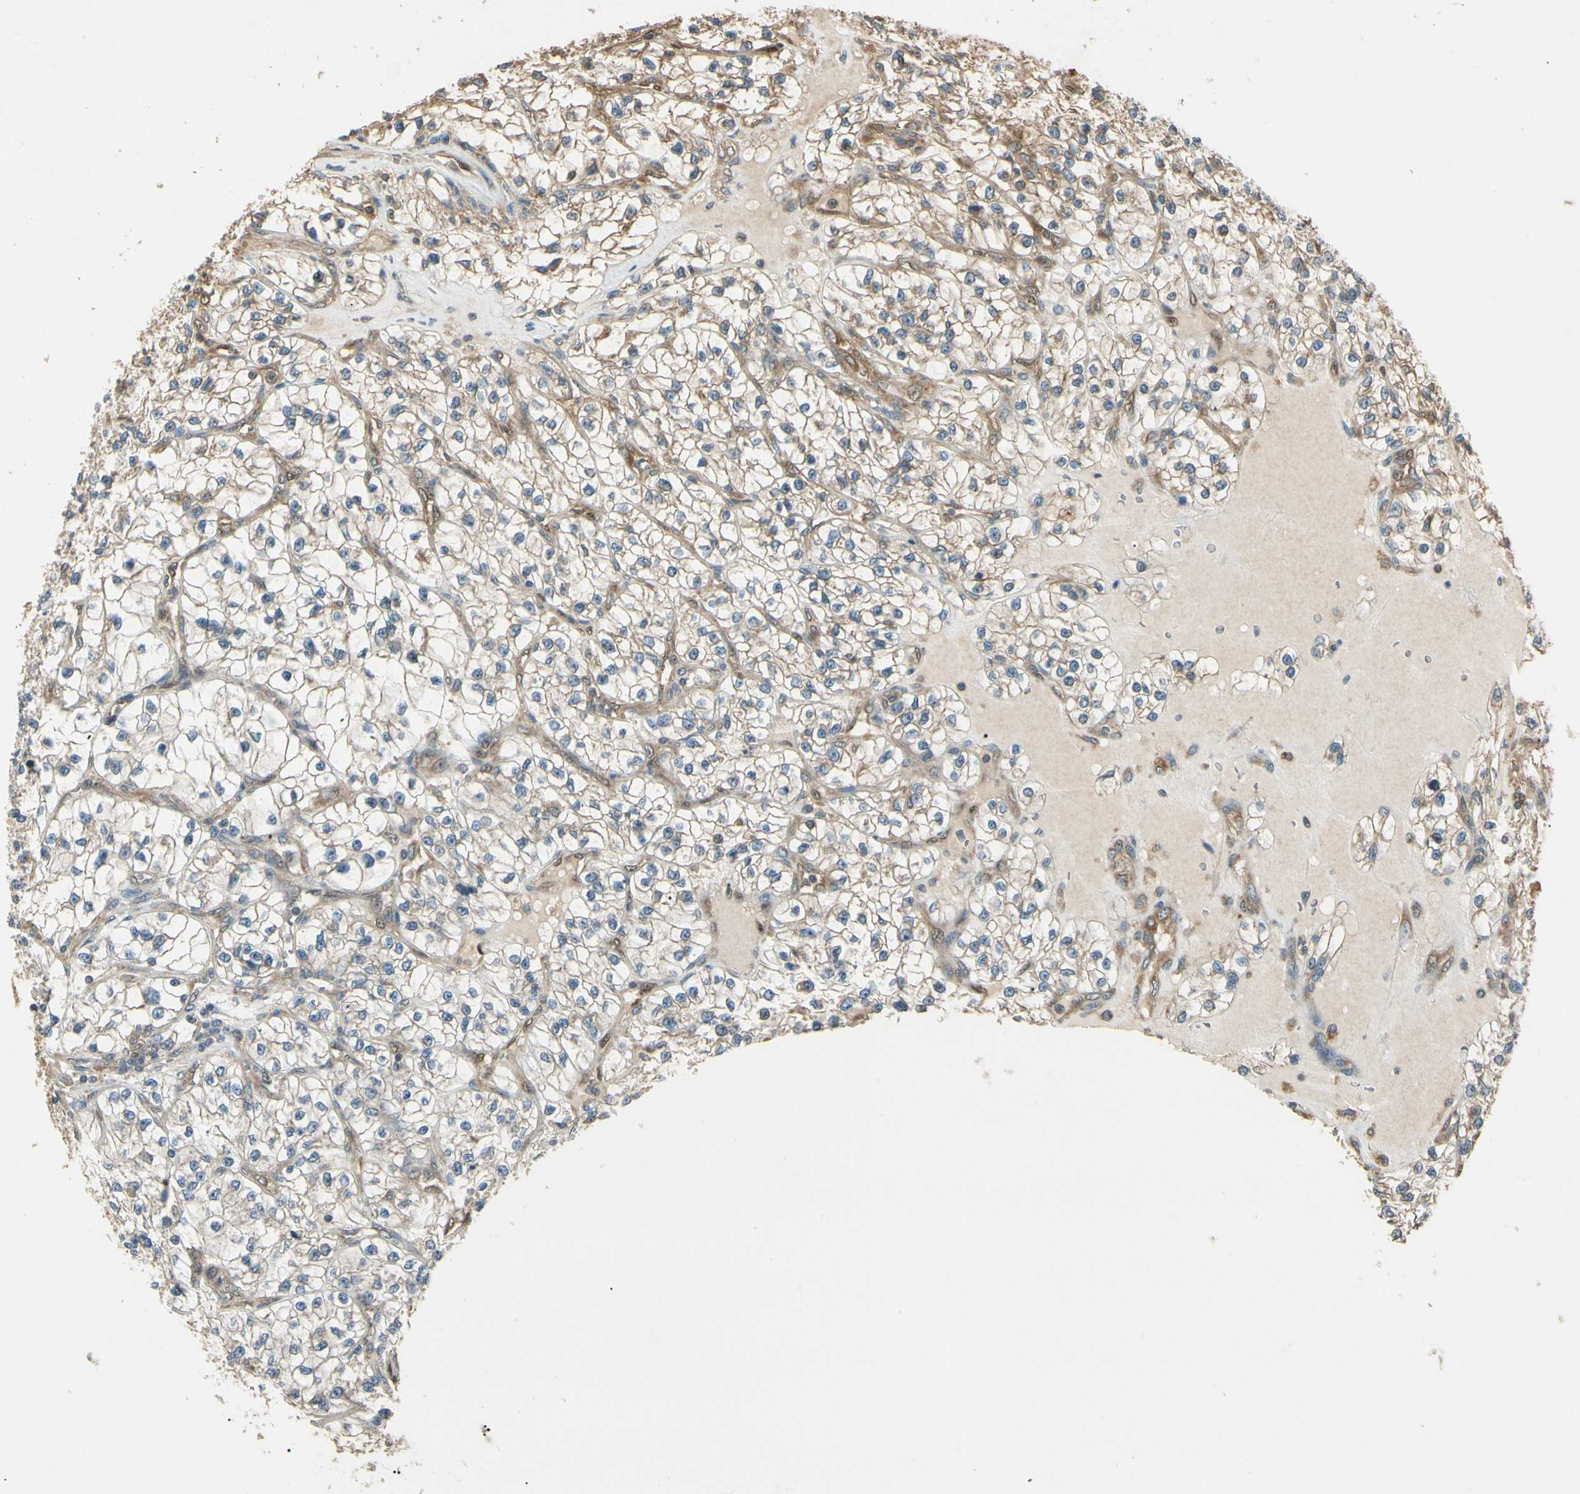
{"staining": {"intensity": "moderate", "quantity": "25%-75%", "location": "cytoplasmic/membranous"}, "tissue": "renal cancer", "cell_type": "Tumor cells", "image_type": "cancer", "snomed": [{"axis": "morphology", "description": "Adenocarcinoma, NOS"}, {"axis": "topography", "description": "Kidney"}], "caption": "Moderate cytoplasmic/membranous protein positivity is seen in about 25%-75% of tumor cells in renal cancer.", "gene": "CCT7", "patient": {"sex": "female", "age": 57}}